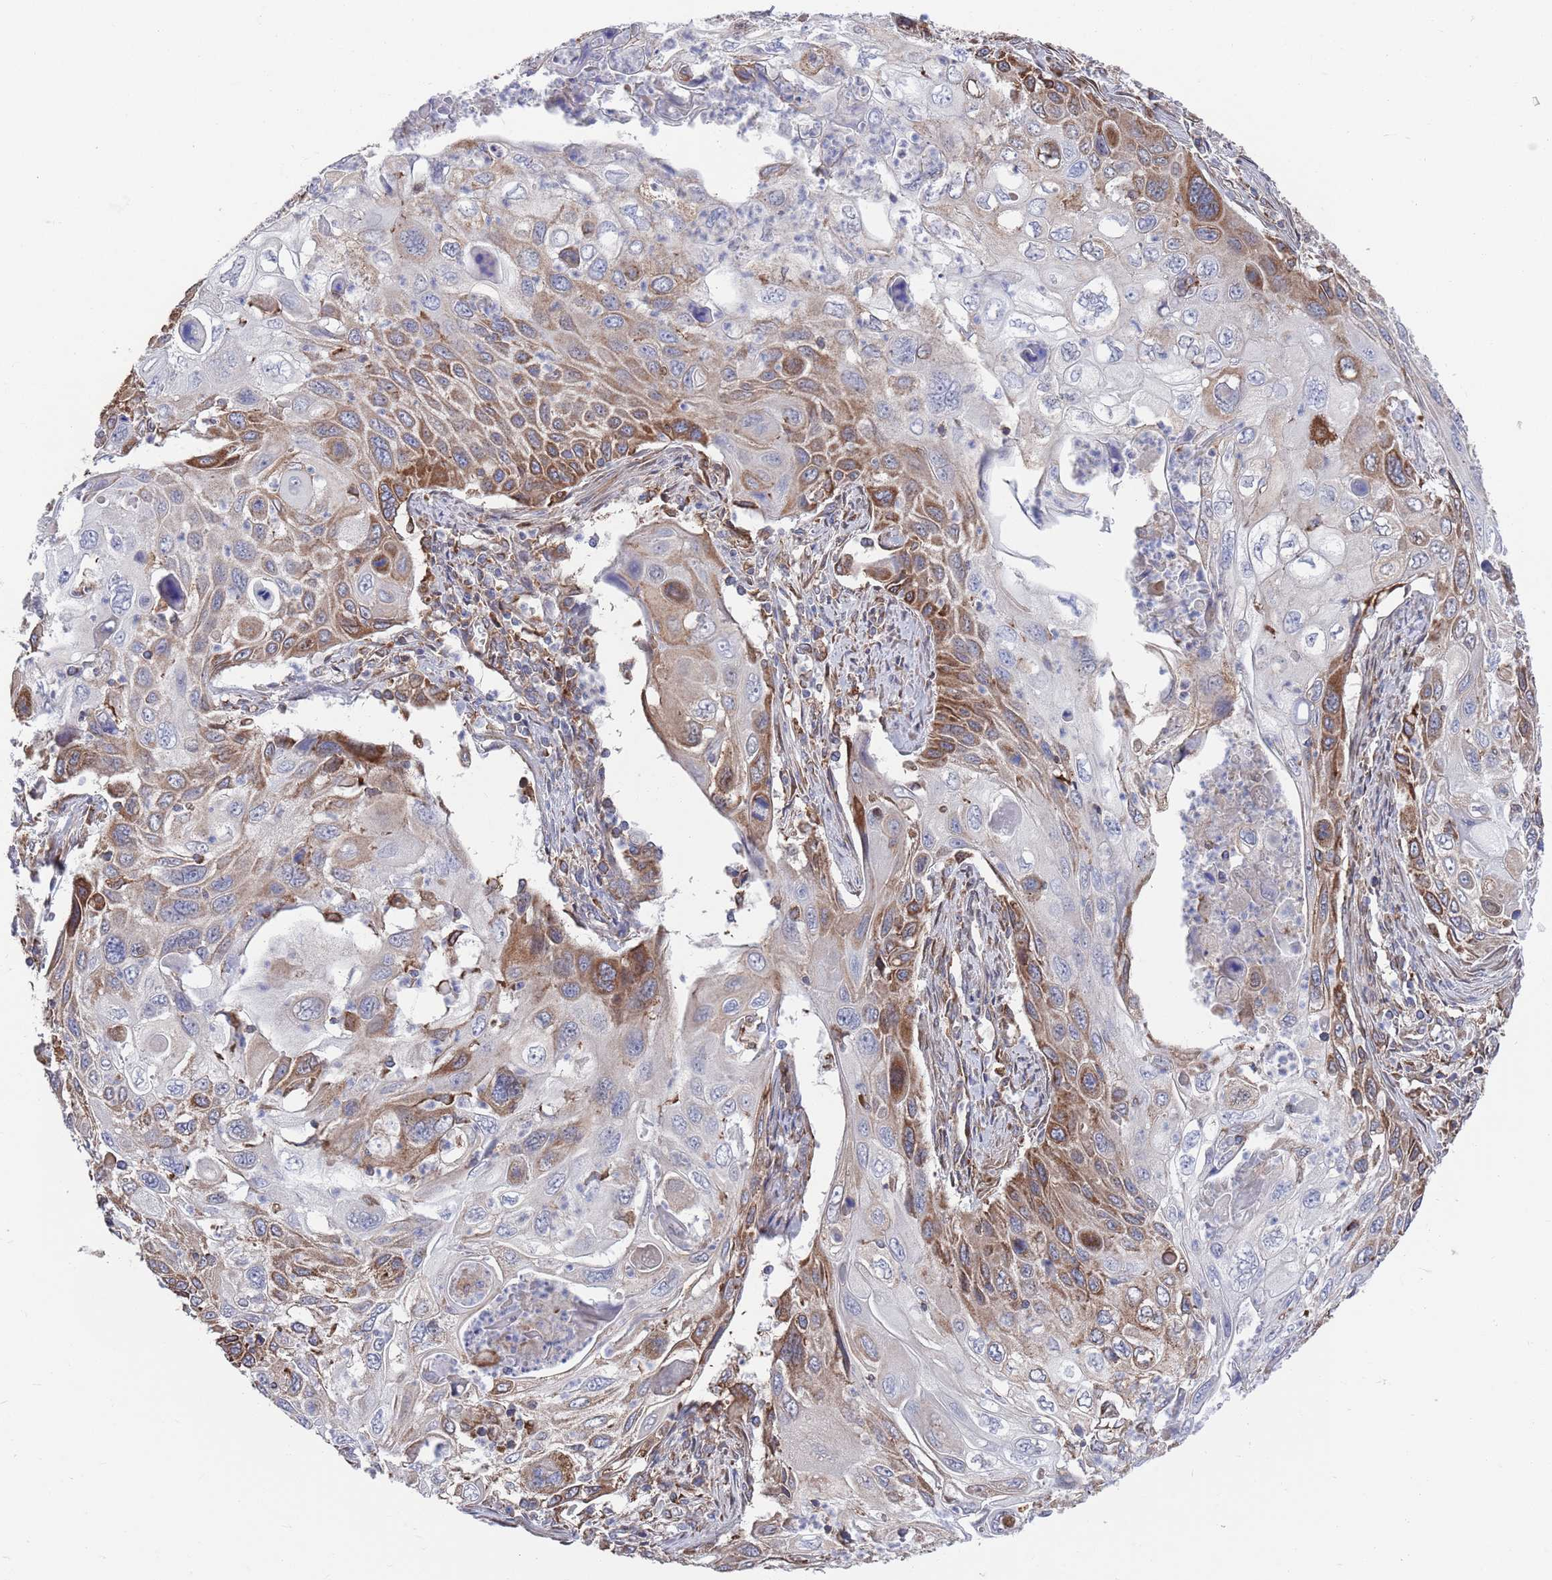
{"staining": {"intensity": "moderate", "quantity": "25%-75%", "location": "cytoplasmic/membranous"}, "tissue": "cervical cancer", "cell_type": "Tumor cells", "image_type": "cancer", "snomed": [{"axis": "morphology", "description": "Squamous cell carcinoma, NOS"}, {"axis": "topography", "description": "Cervix"}], "caption": "Protein expression analysis of human cervical squamous cell carcinoma reveals moderate cytoplasmic/membranous positivity in approximately 25%-75% of tumor cells. Nuclei are stained in blue.", "gene": "GID8", "patient": {"sex": "female", "age": 70}}